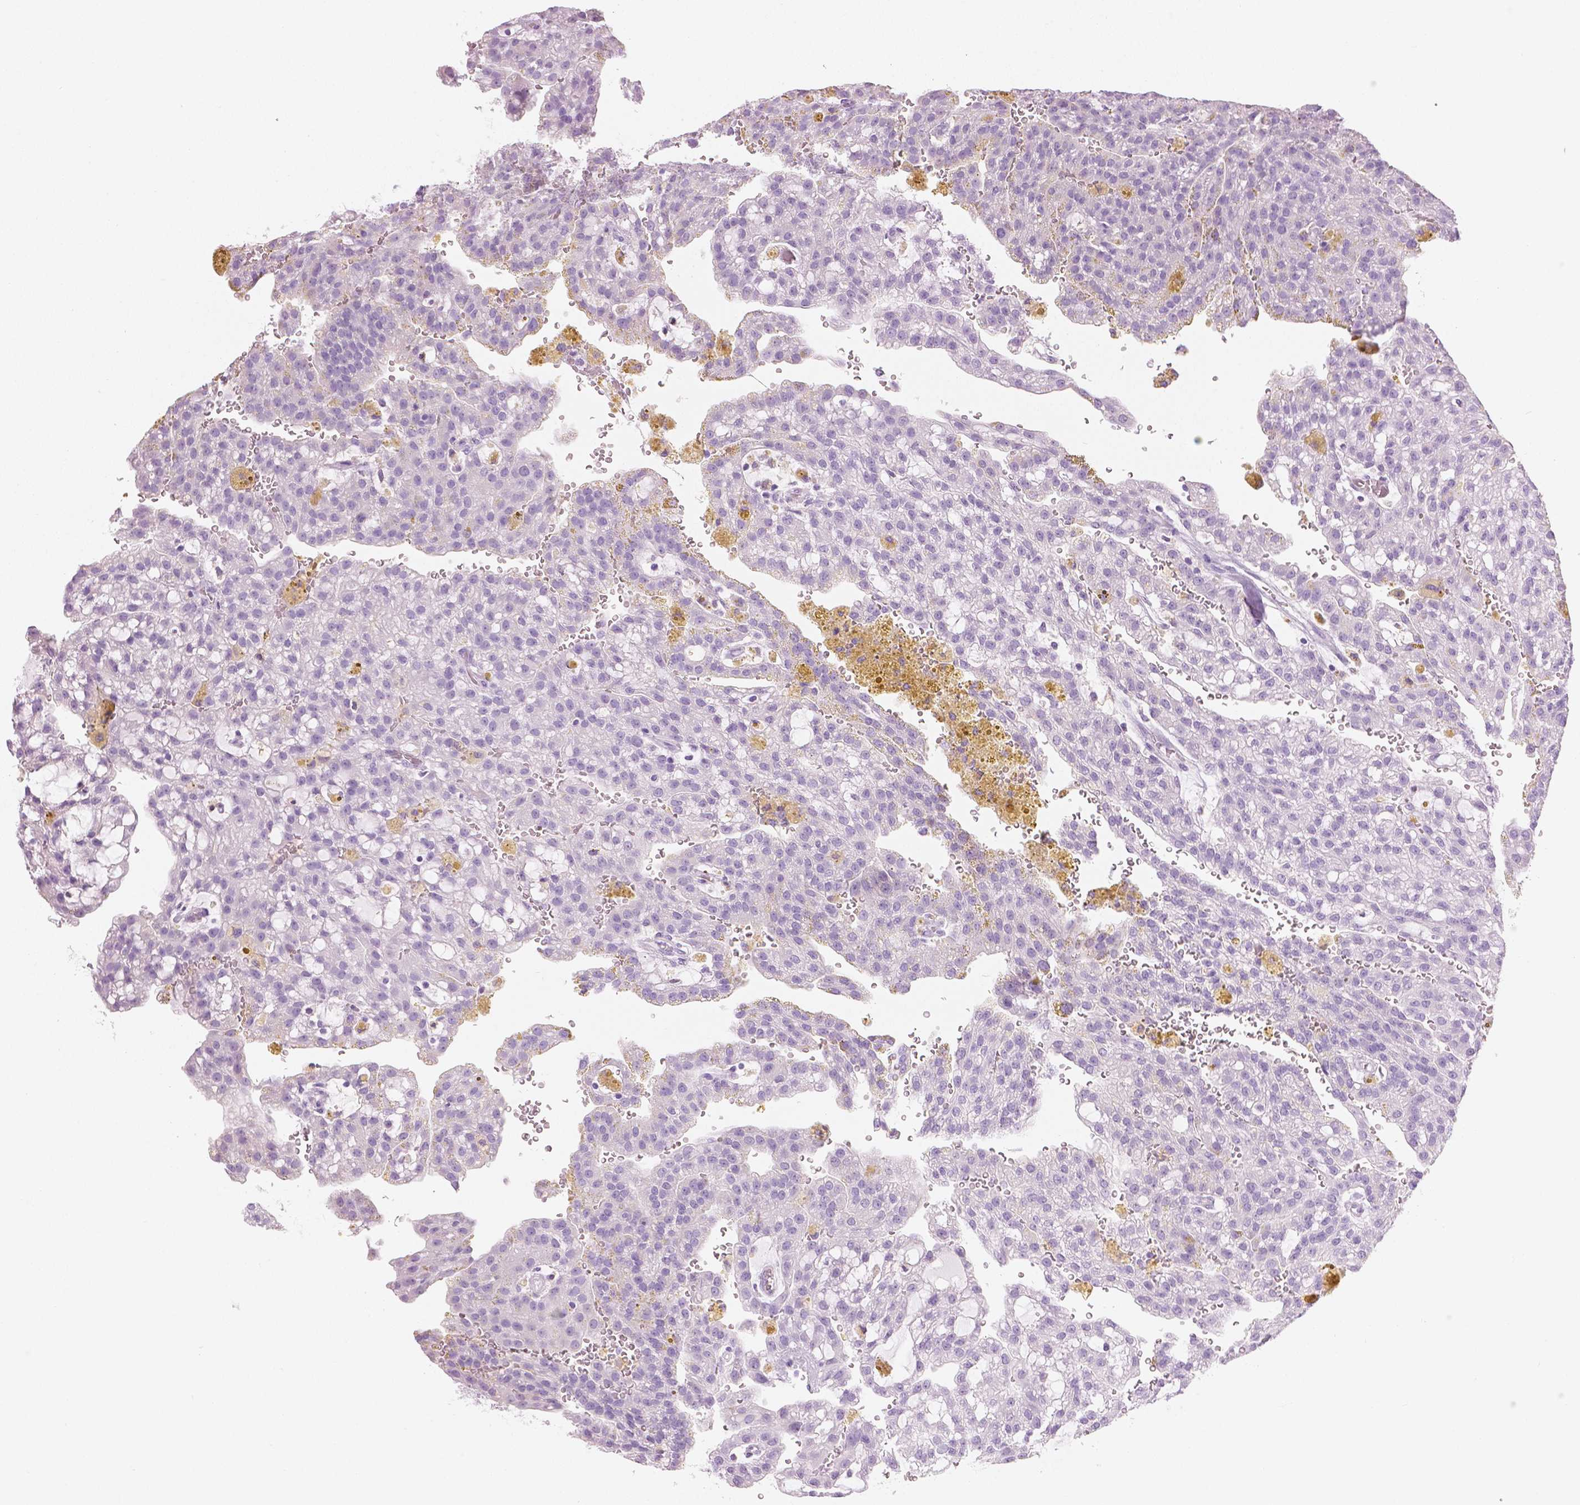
{"staining": {"intensity": "negative", "quantity": "none", "location": "none"}, "tissue": "renal cancer", "cell_type": "Tumor cells", "image_type": "cancer", "snomed": [{"axis": "morphology", "description": "Adenocarcinoma, NOS"}, {"axis": "topography", "description": "Kidney"}], "caption": "Micrograph shows no protein positivity in tumor cells of renal adenocarcinoma tissue.", "gene": "PLIN4", "patient": {"sex": "male", "age": 63}}